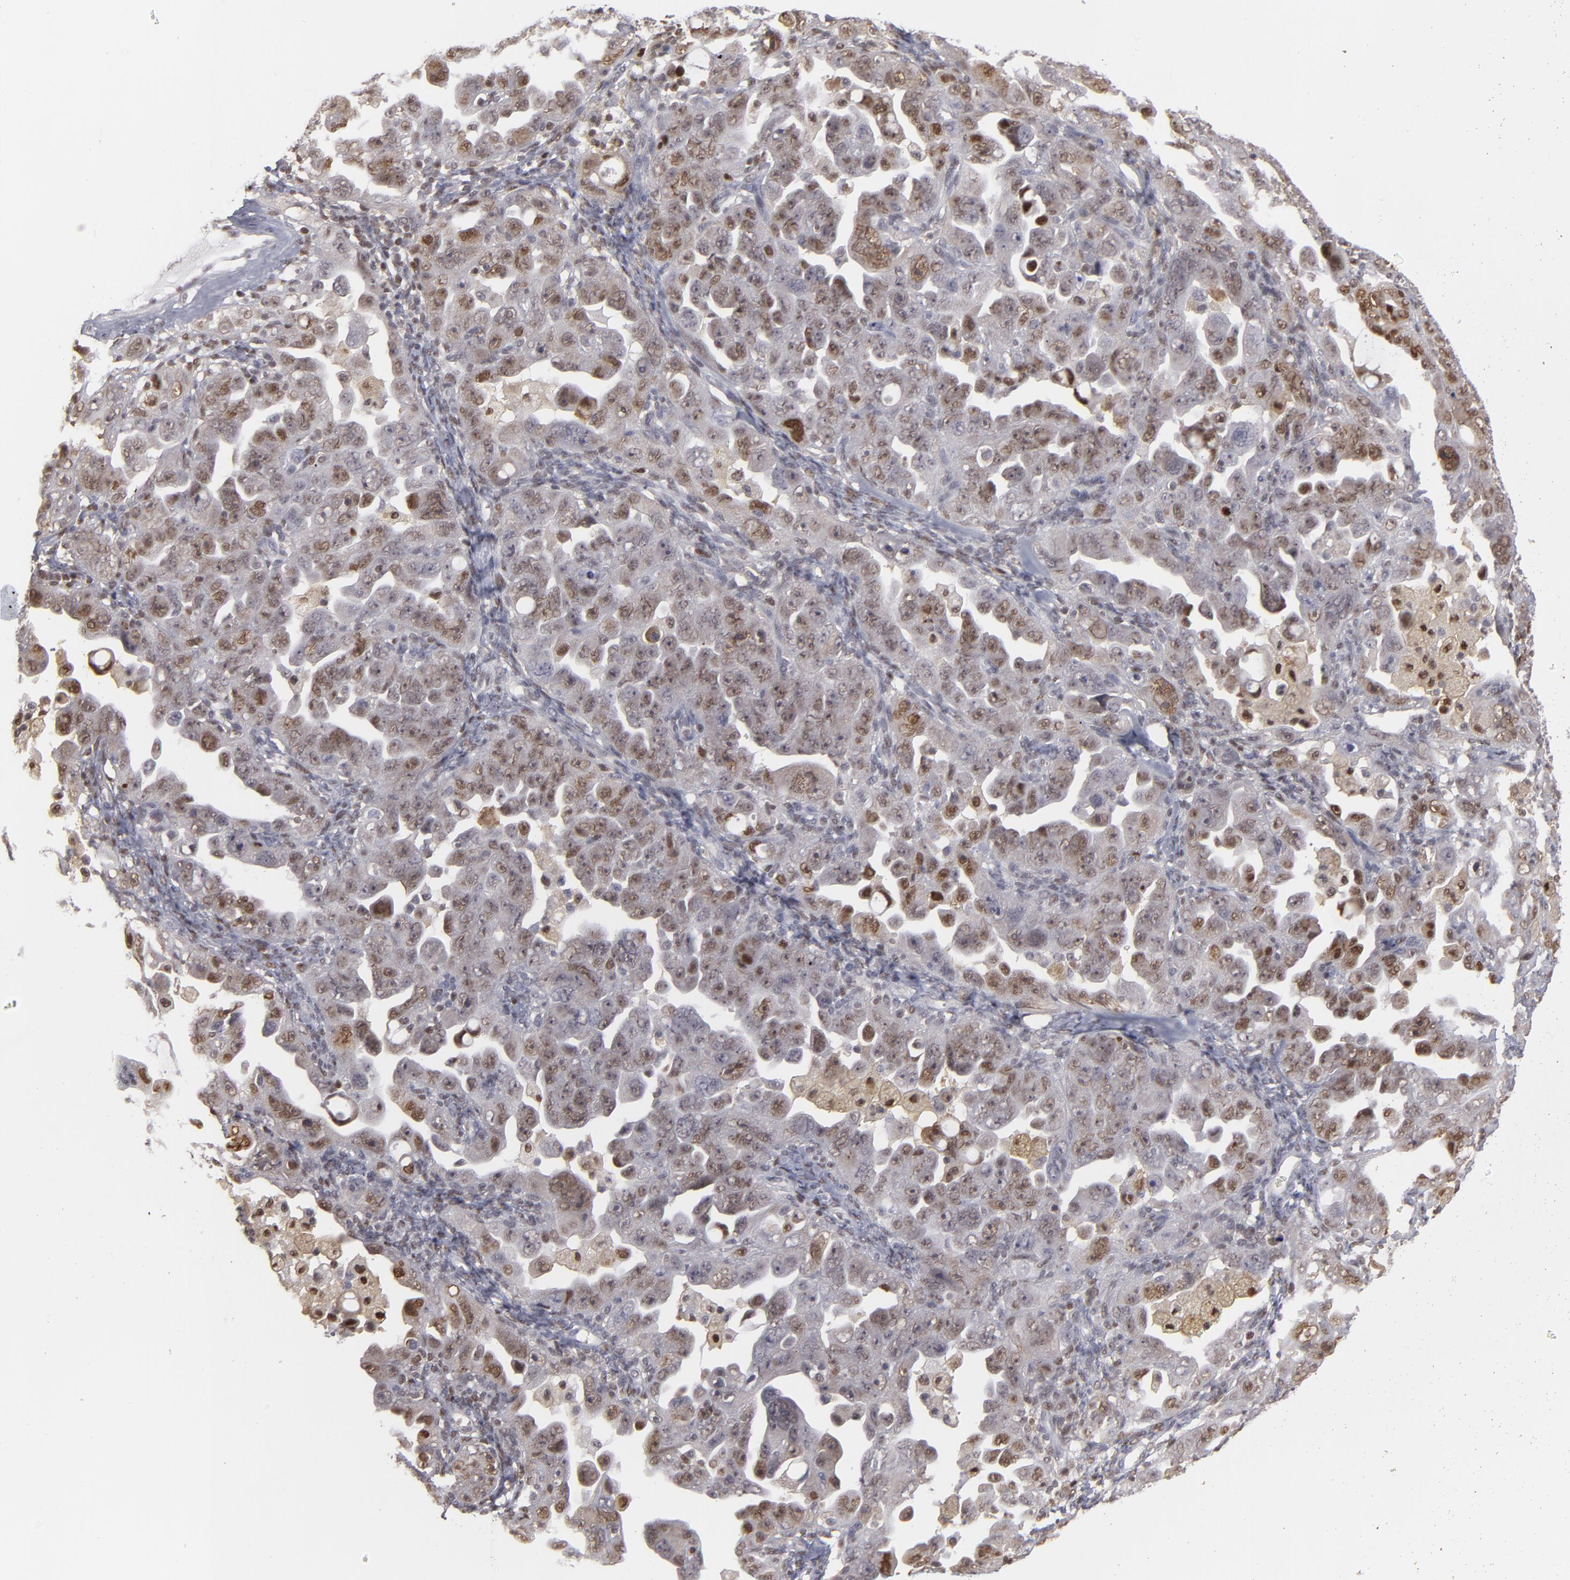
{"staining": {"intensity": "weak", "quantity": "25%-75%", "location": "cytoplasmic/membranous,nuclear"}, "tissue": "ovarian cancer", "cell_type": "Tumor cells", "image_type": "cancer", "snomed": [{"axis": "morphology", "description": "Cystadenocarcinoma, serous, NOS"}, {"axis": "topography", "description": "Ovary"}], "caption": "Human ovarian cancer stained with a brown dye shows weak cytoplasmic/membranous and nuclear positive positivity in approximately 25%-75% of tumor cells.", "gene": "GSR", "patient": {"sex": "female", "age": 66}}